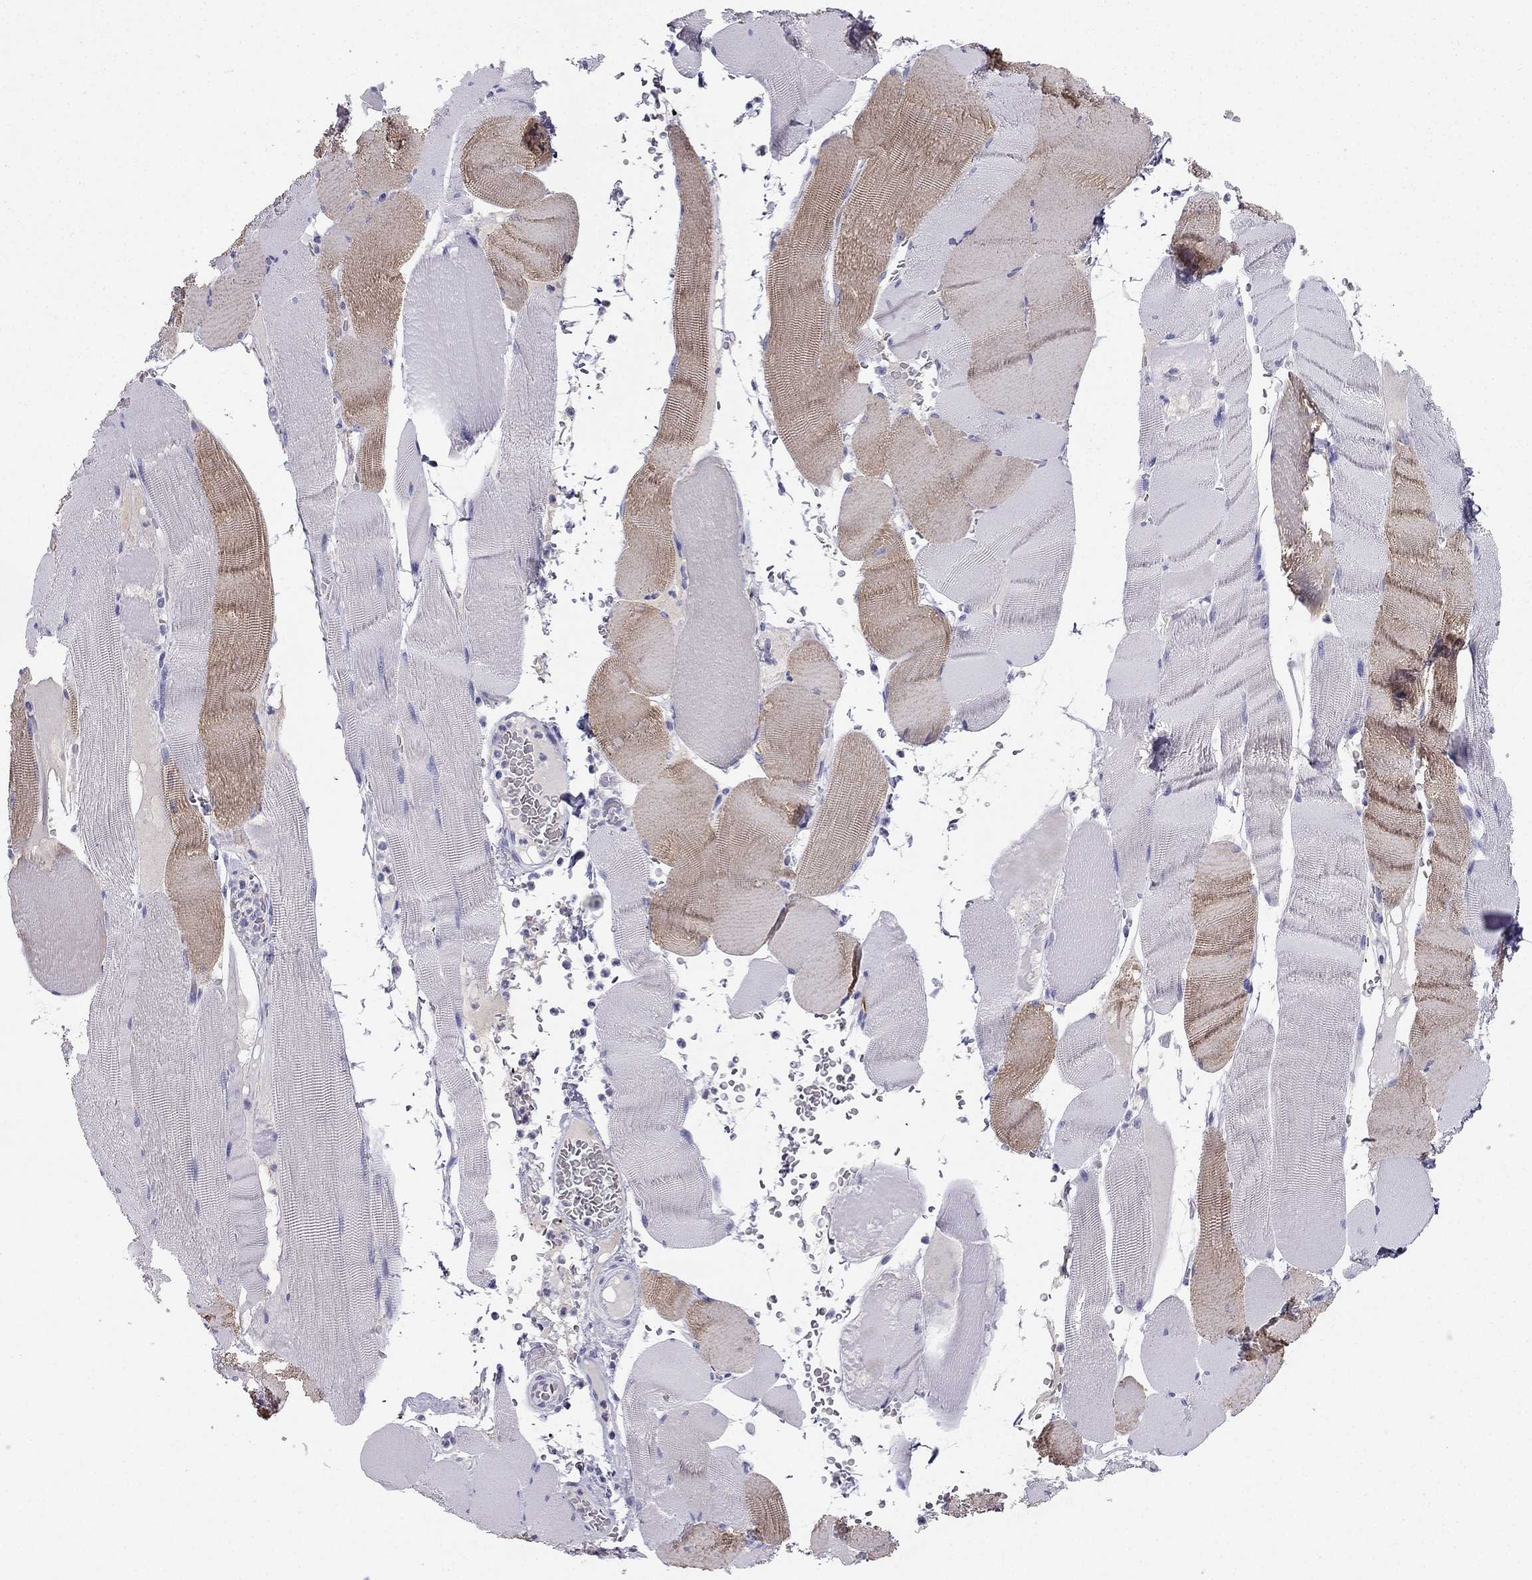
{"staining": {"intensity": "moderate", "quantity": "<25%", "location": "cytoplasmic/membranous"}, "tissue": "skeletal muscle", "cell_type": "Myocytes", "image_type": "normal", "snomed": [{"axis": "morphology", "description": "Normal tissue, NOS"}, {"axis": "topography", "description": "Skeletal muscle"}], "caption": "High-power microscopy captured an immunohistochemistry image of normal skeletal muscle, revealing moderate cytoplasmic/membranous positivity in approximately <25% of myocytes.", "gene": "NPTX1", "patient": {"sex": "male", "age": 56}}